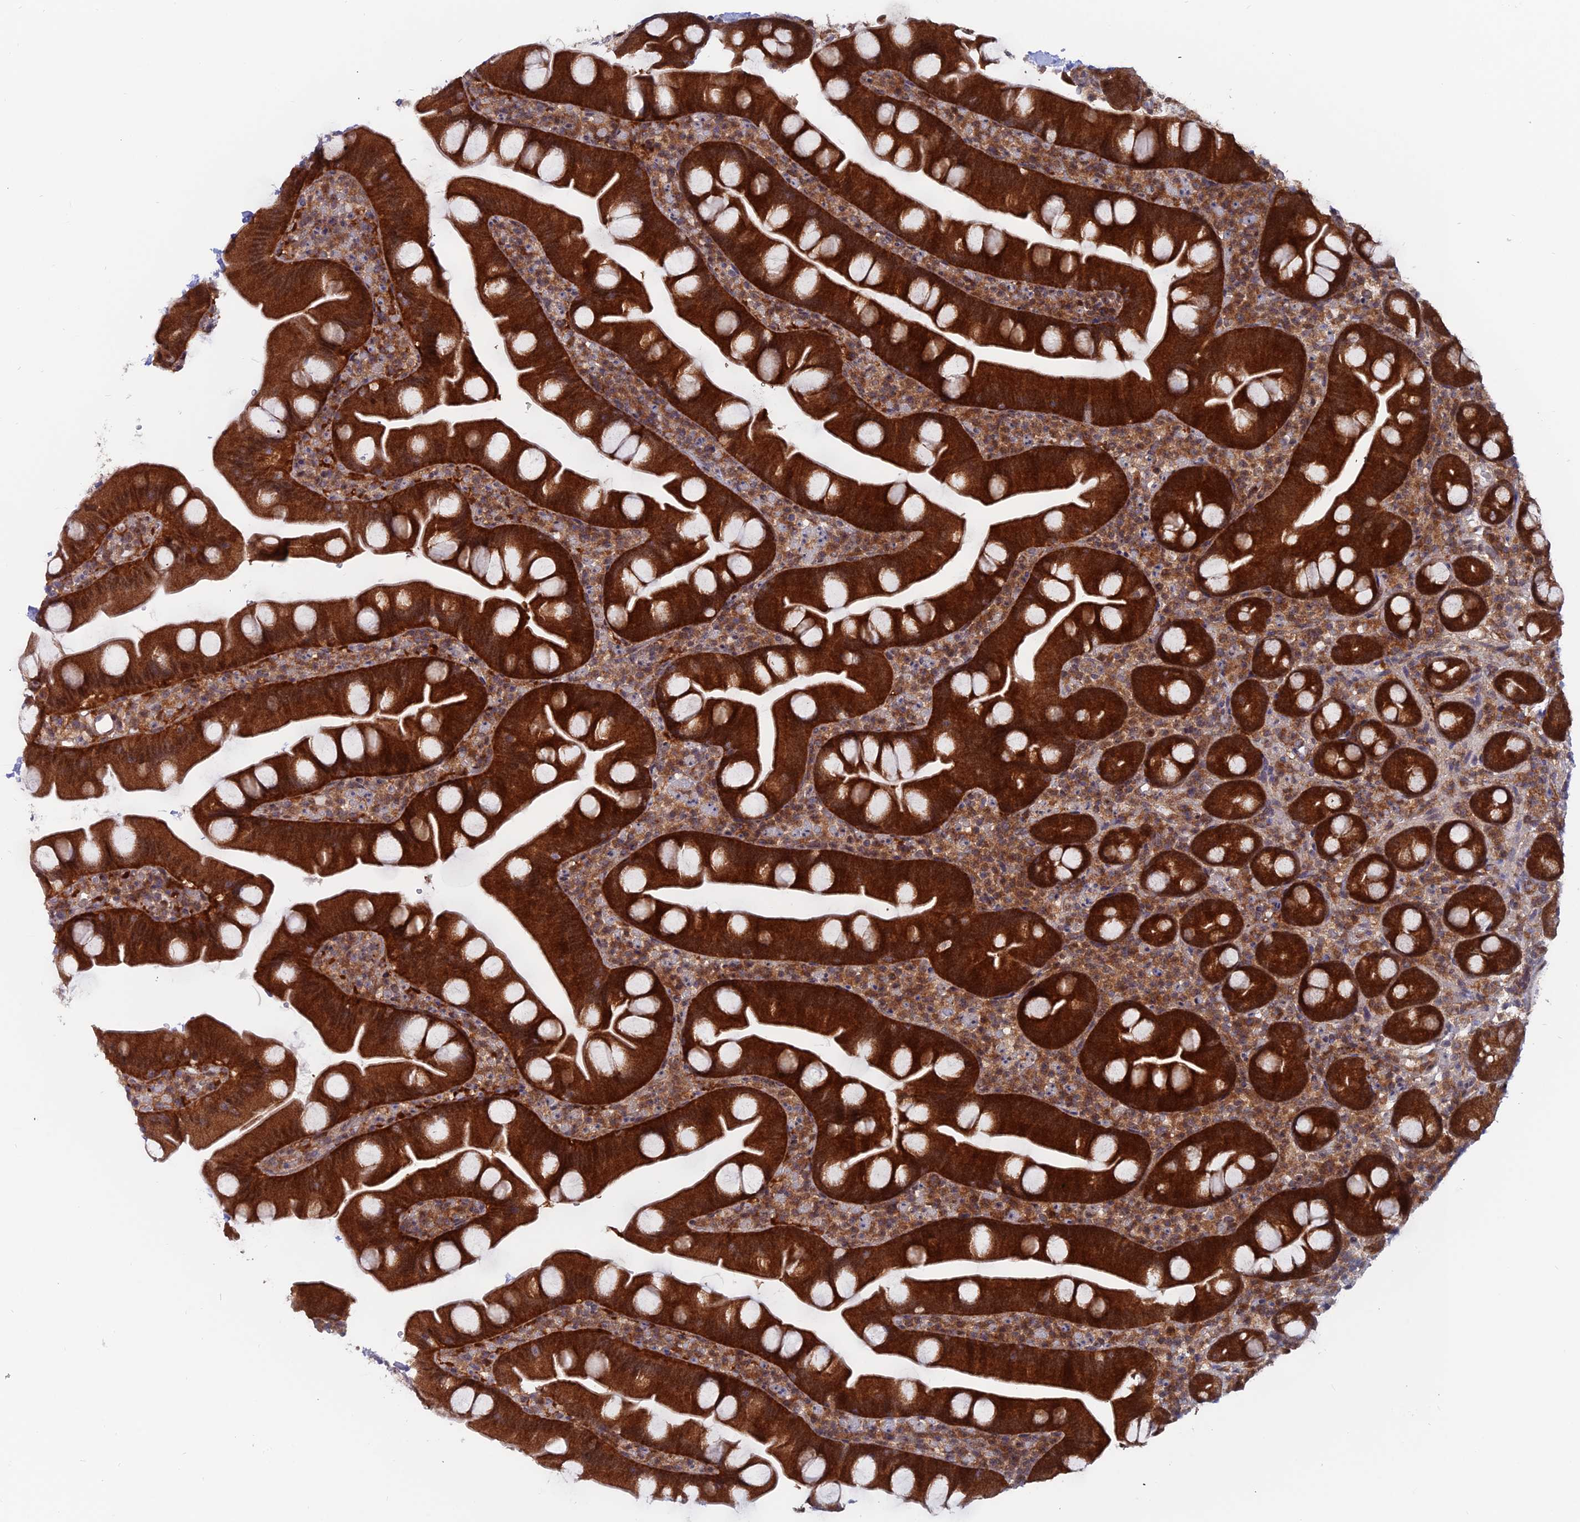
{"staining": {"intensity": "strong", "quantity": ">75%", "location": "cytoplasmic/membranous,nuclear"}, "tissue": "small intestine", "cell_type": "Glandular cells", "image_type": "normal", "snomed": [{"axis": "morphology", "description": "Normal tissue, NOS"}, {"axis": "topography", "description": "Small intestine"}], "caption": "Glandular cells show high levels of strong cytoplasmic/membranous,nuclear expression in approximately >75% of cells in normal human small intestine.", "gene": "IGBP1", "patient": {"sex": "female", "age": 68}}